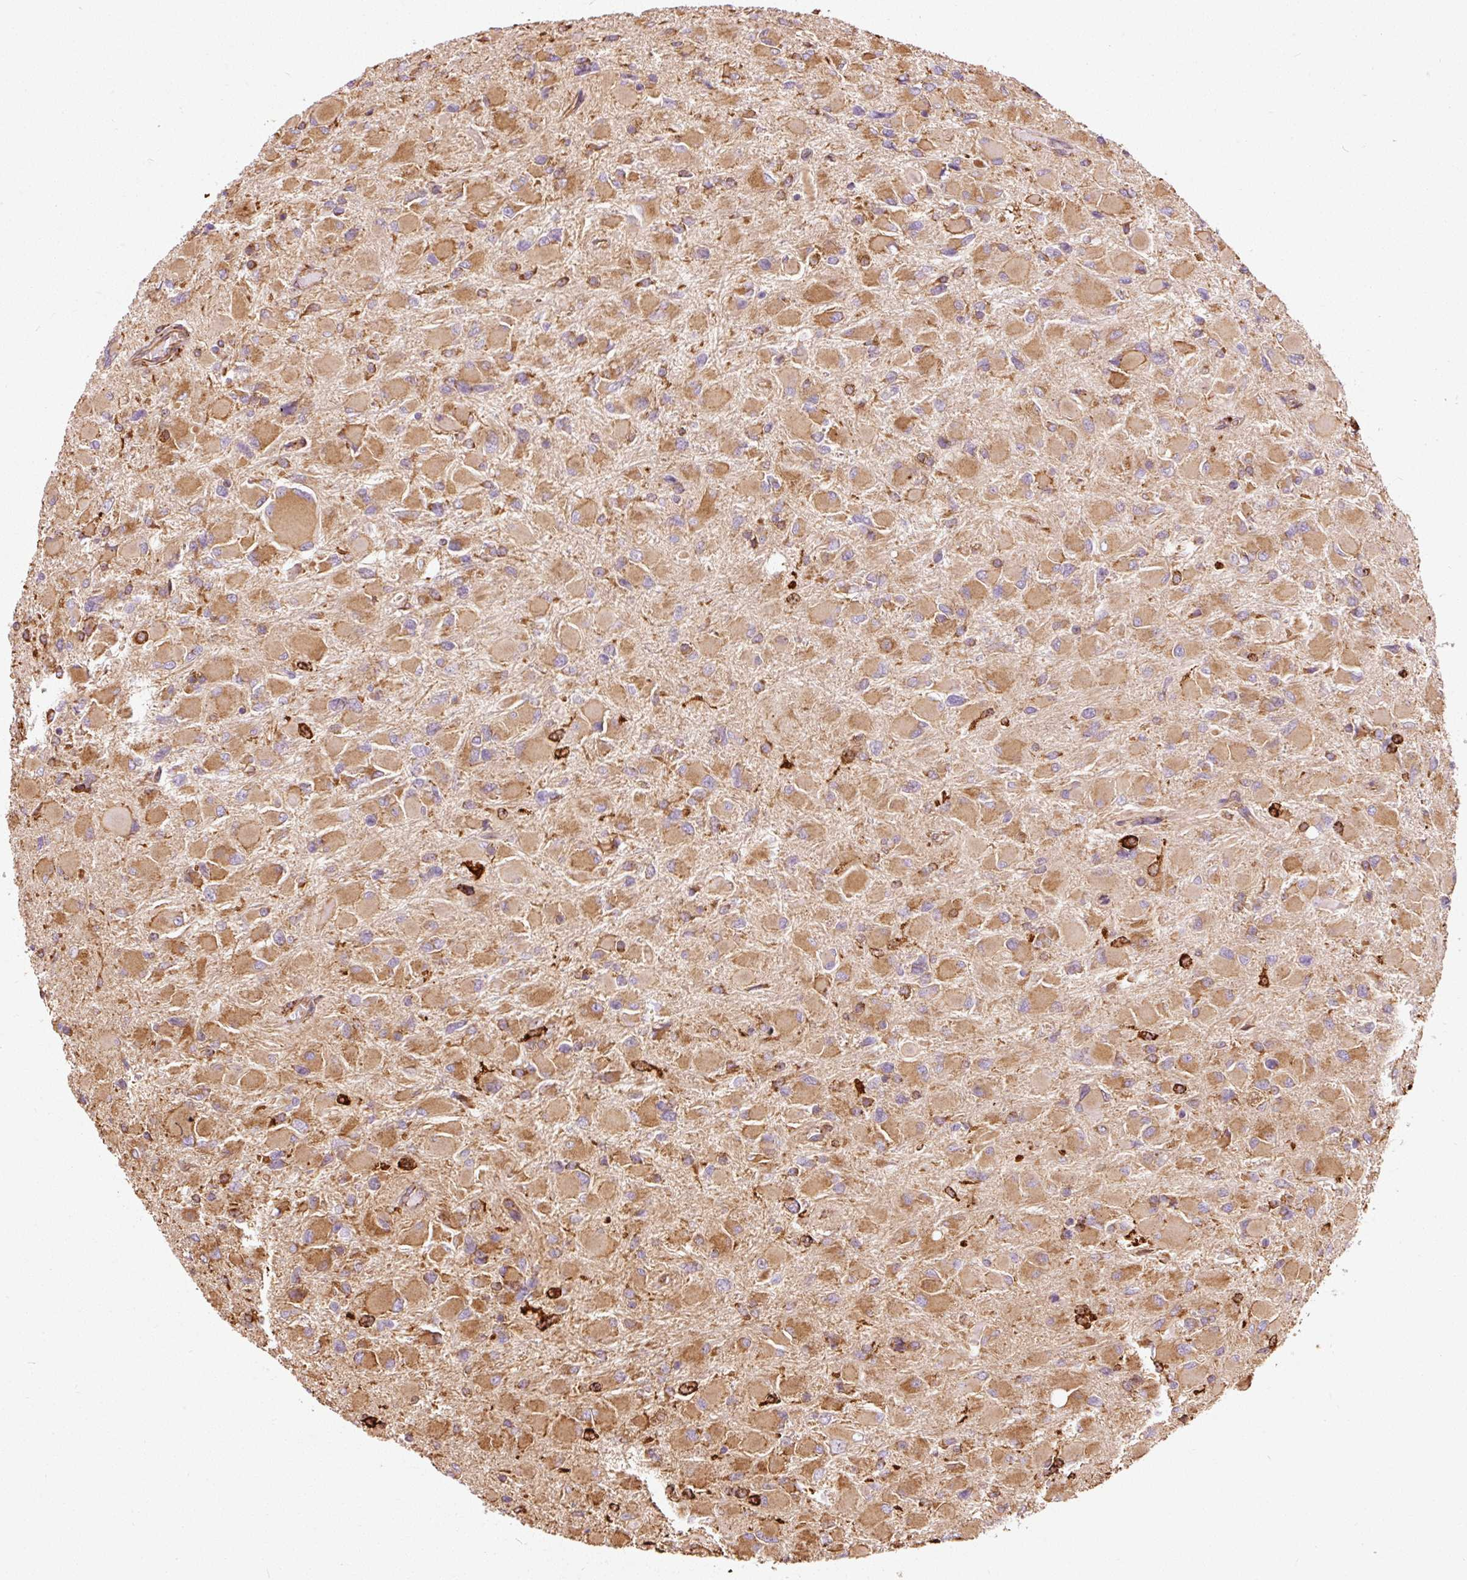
{"staining": {"intensity": "moderate", "quantity": ">75%", "location": "cytoplasmic/membranous"}, "tissue": "glioma", "cell_type": "Tumor cells", "image_type": "cancer", "snomed": [{"axis": "morphology", "description": "Glioma, malignant, High grade"}, {"axis": "topography", "description": "Cerebral cortex"}], "caption": "Brown immunohistochemical staining in human glioma displays moderate cytoplasmic/membranous expression in approximately >75% of tumor cells.", "gene": "KLC1", "patient": {"sex": "female", "age": 36}}